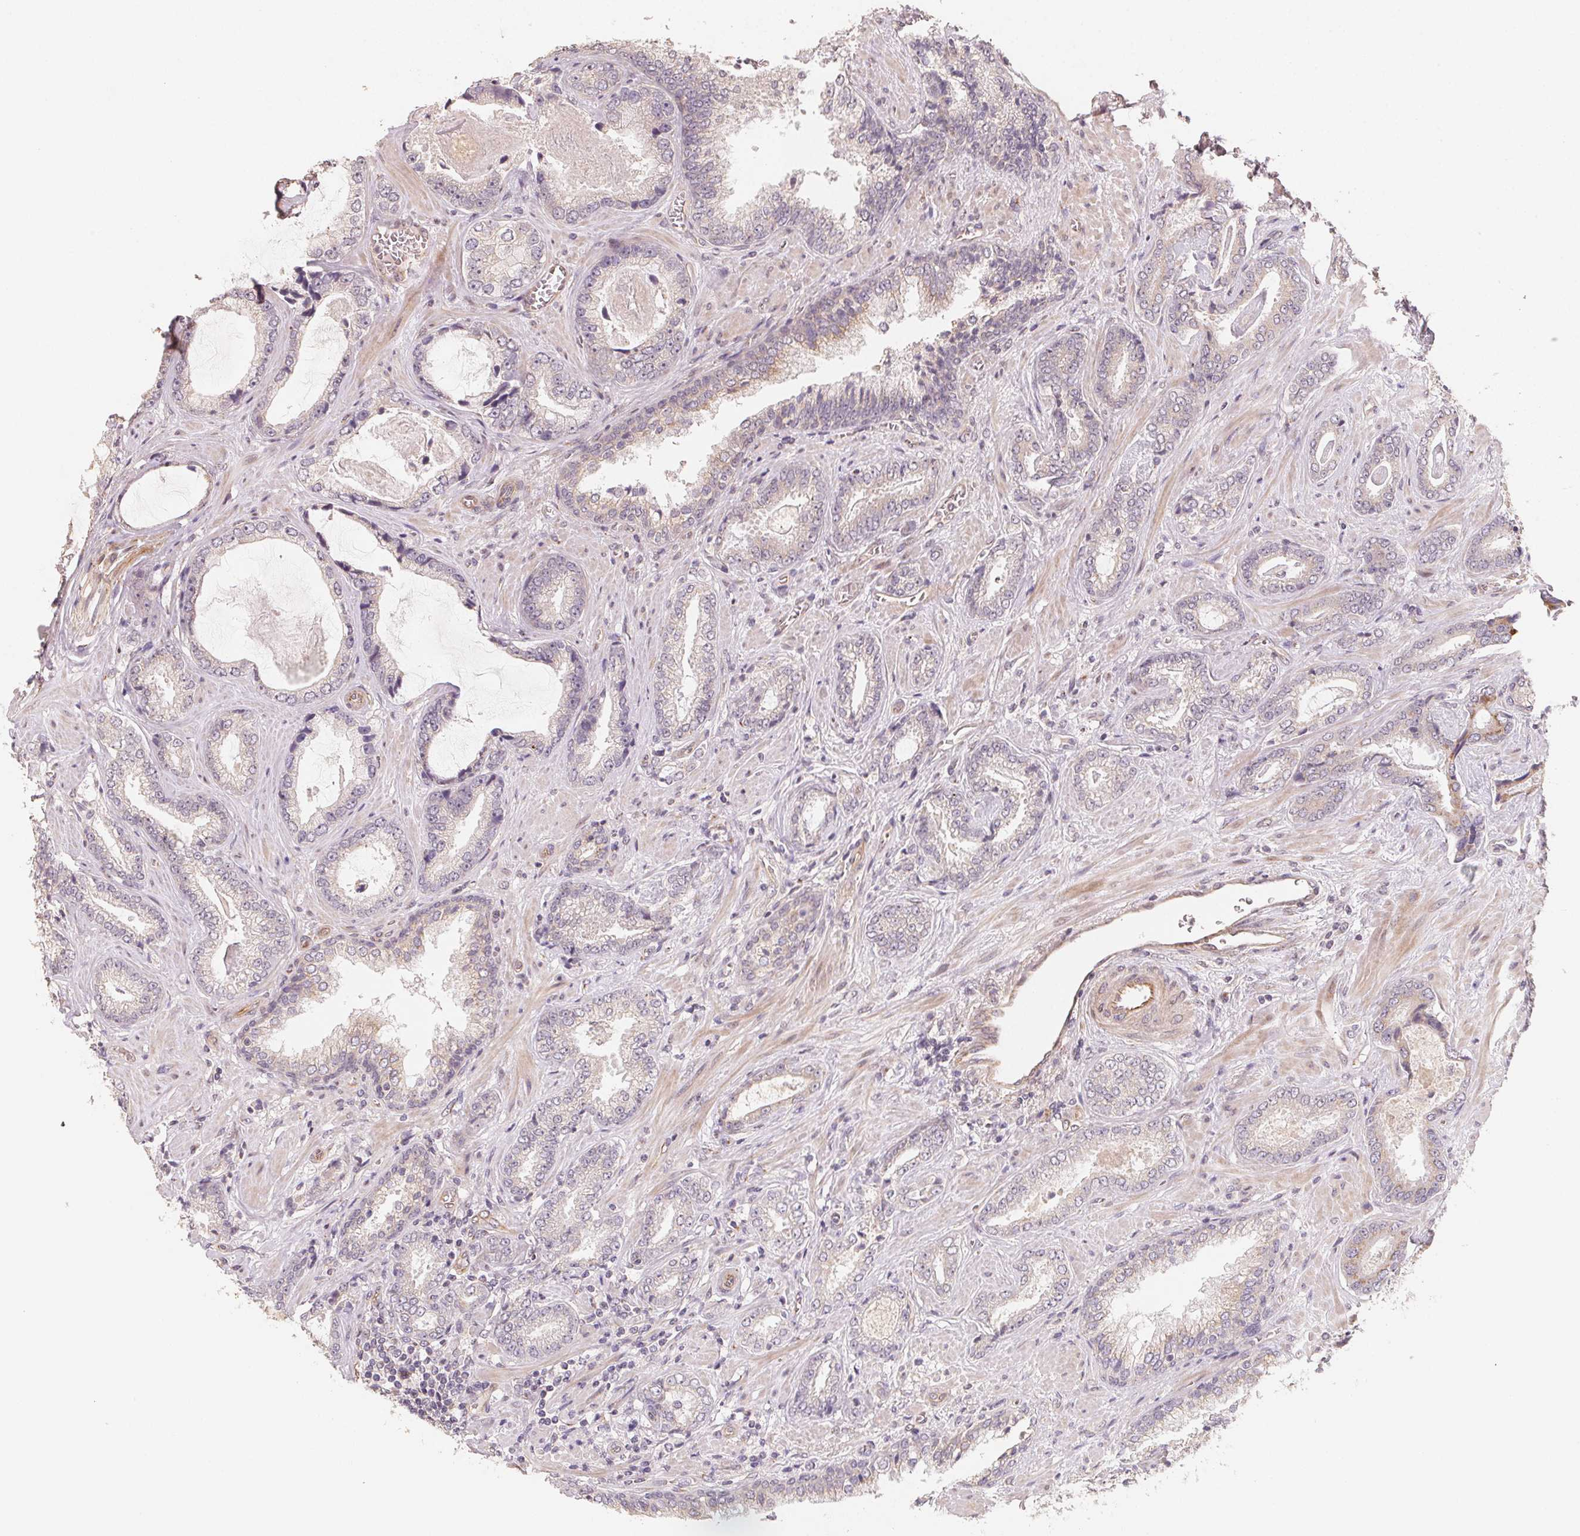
{"staining": {"intensity": "weak", "quantity": "25%-75%", "location": "cytoplasmic/membranous"}, "tissue": "prostate cancer", "cell_type": "Tumor cells", "image_type": "cancer", "snomed": [{"axis": "morphology", "description": "Adenocarcinoma, Low grade"}, {"axis": "topography", "description": "Prostate"}], "caption": "This histopathology image demonstrates immunohistochemistry (IHC) staining of prostate low-grade adenocarcinoma, with low weak cytoplasmic/membranous expression in approximately 25%-75% of tumor cells.", "gene": "TSPAN12", "patient": {"sex": "male", "age": 61}}